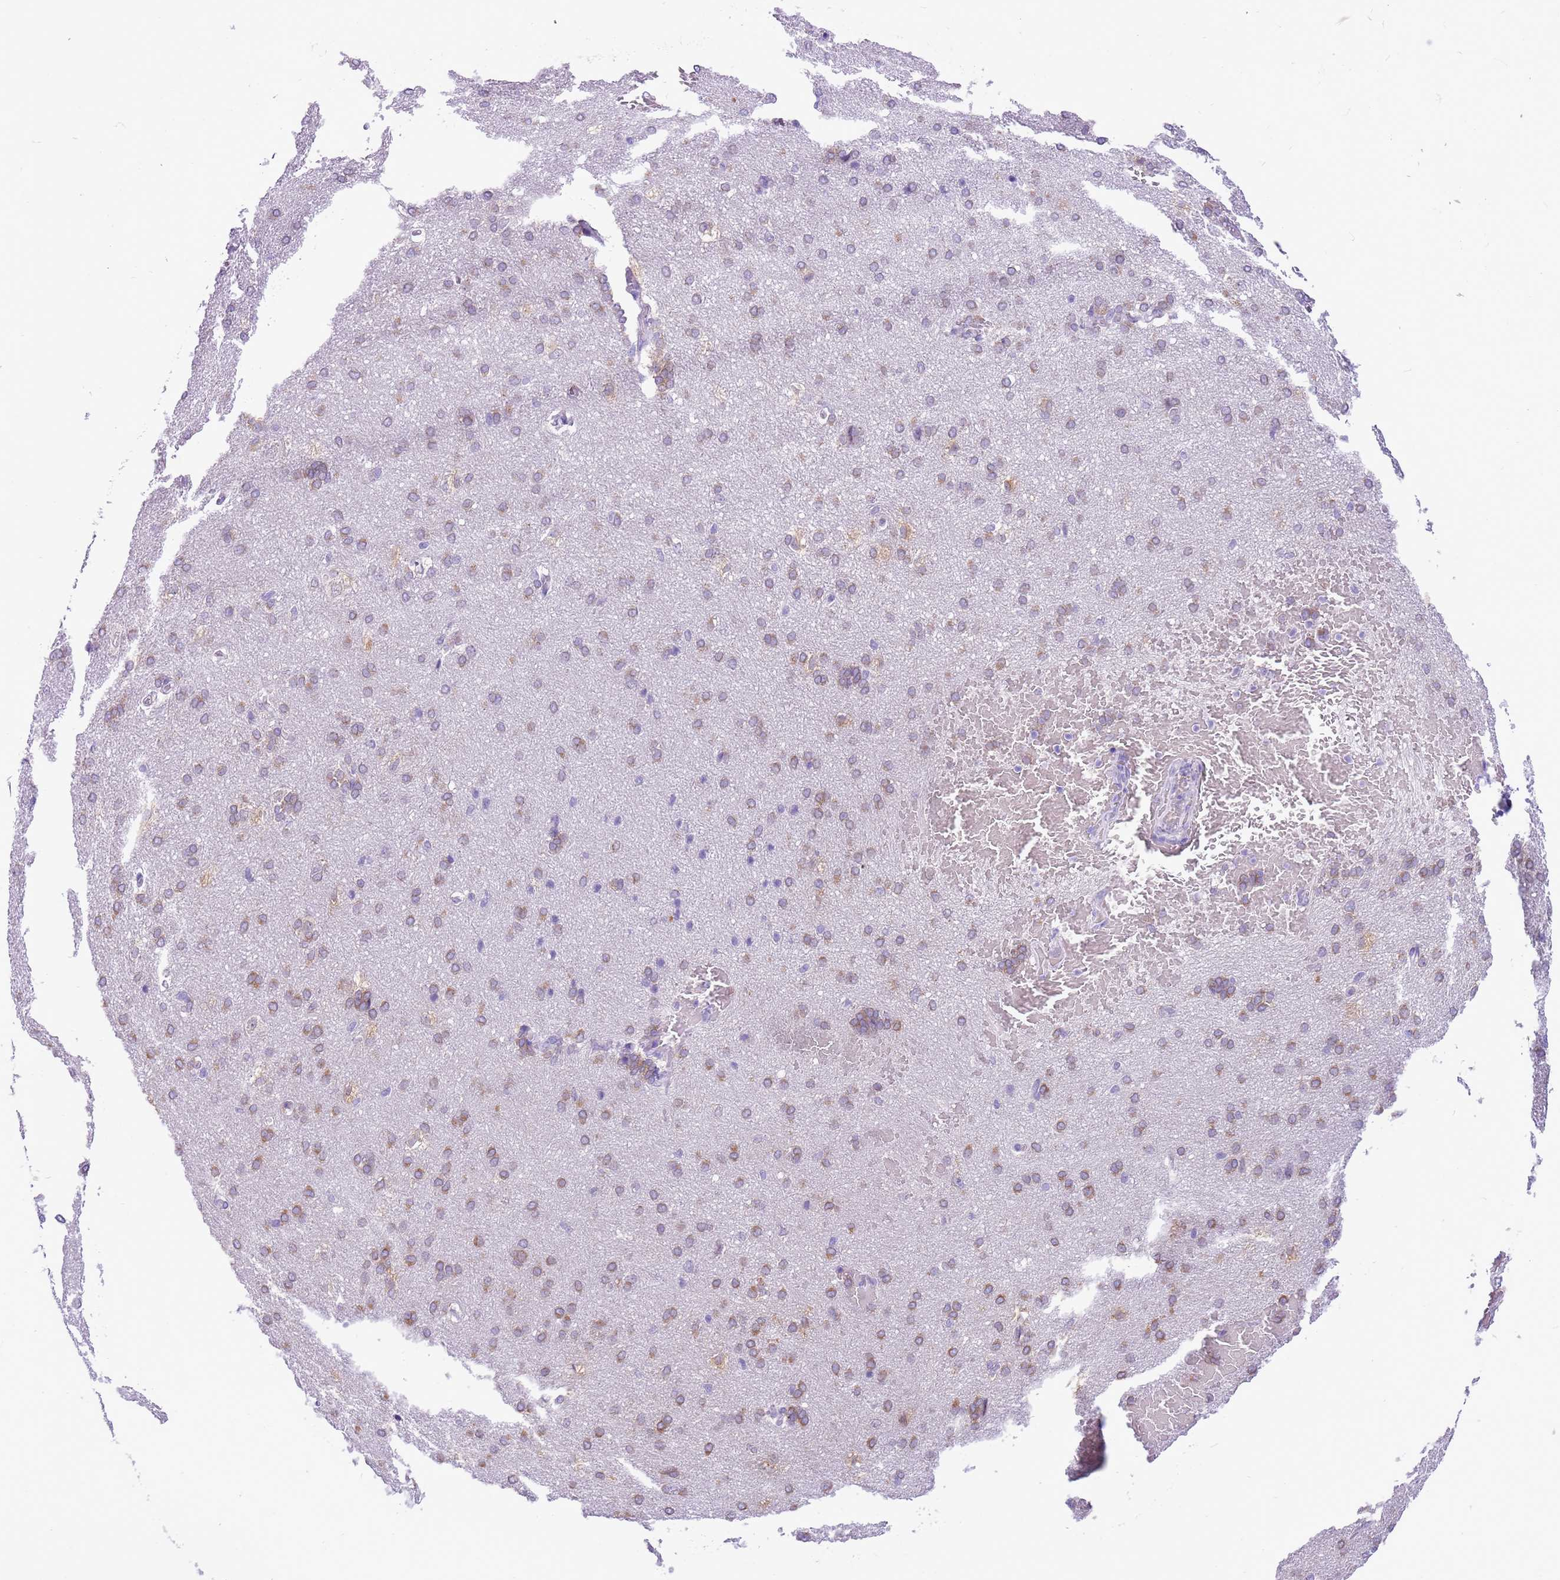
{"staining": {"intensity": "negative", "quantity": "none", "location": "none"}, "tissue": "cerebral cortex", "cell_type": "Endothelial cells", "image_type": "normal", "snomed": [{"axis": "morphology", "description": "Normal tissue, NOS"}, {"axis": "topography", "description": "Cerebral cortex"}], "caption": "Immunohistochemistry (IHC) histopathology image of unremarkable cerebral cortex: cerebral cortex stained with DAB demonstrates no significant protein staining in endothelial cells. (IHC, brightfield microscopy, high magnification).", "gene": "FAM120C", "patient": {"sex": "male", "age": 62}}